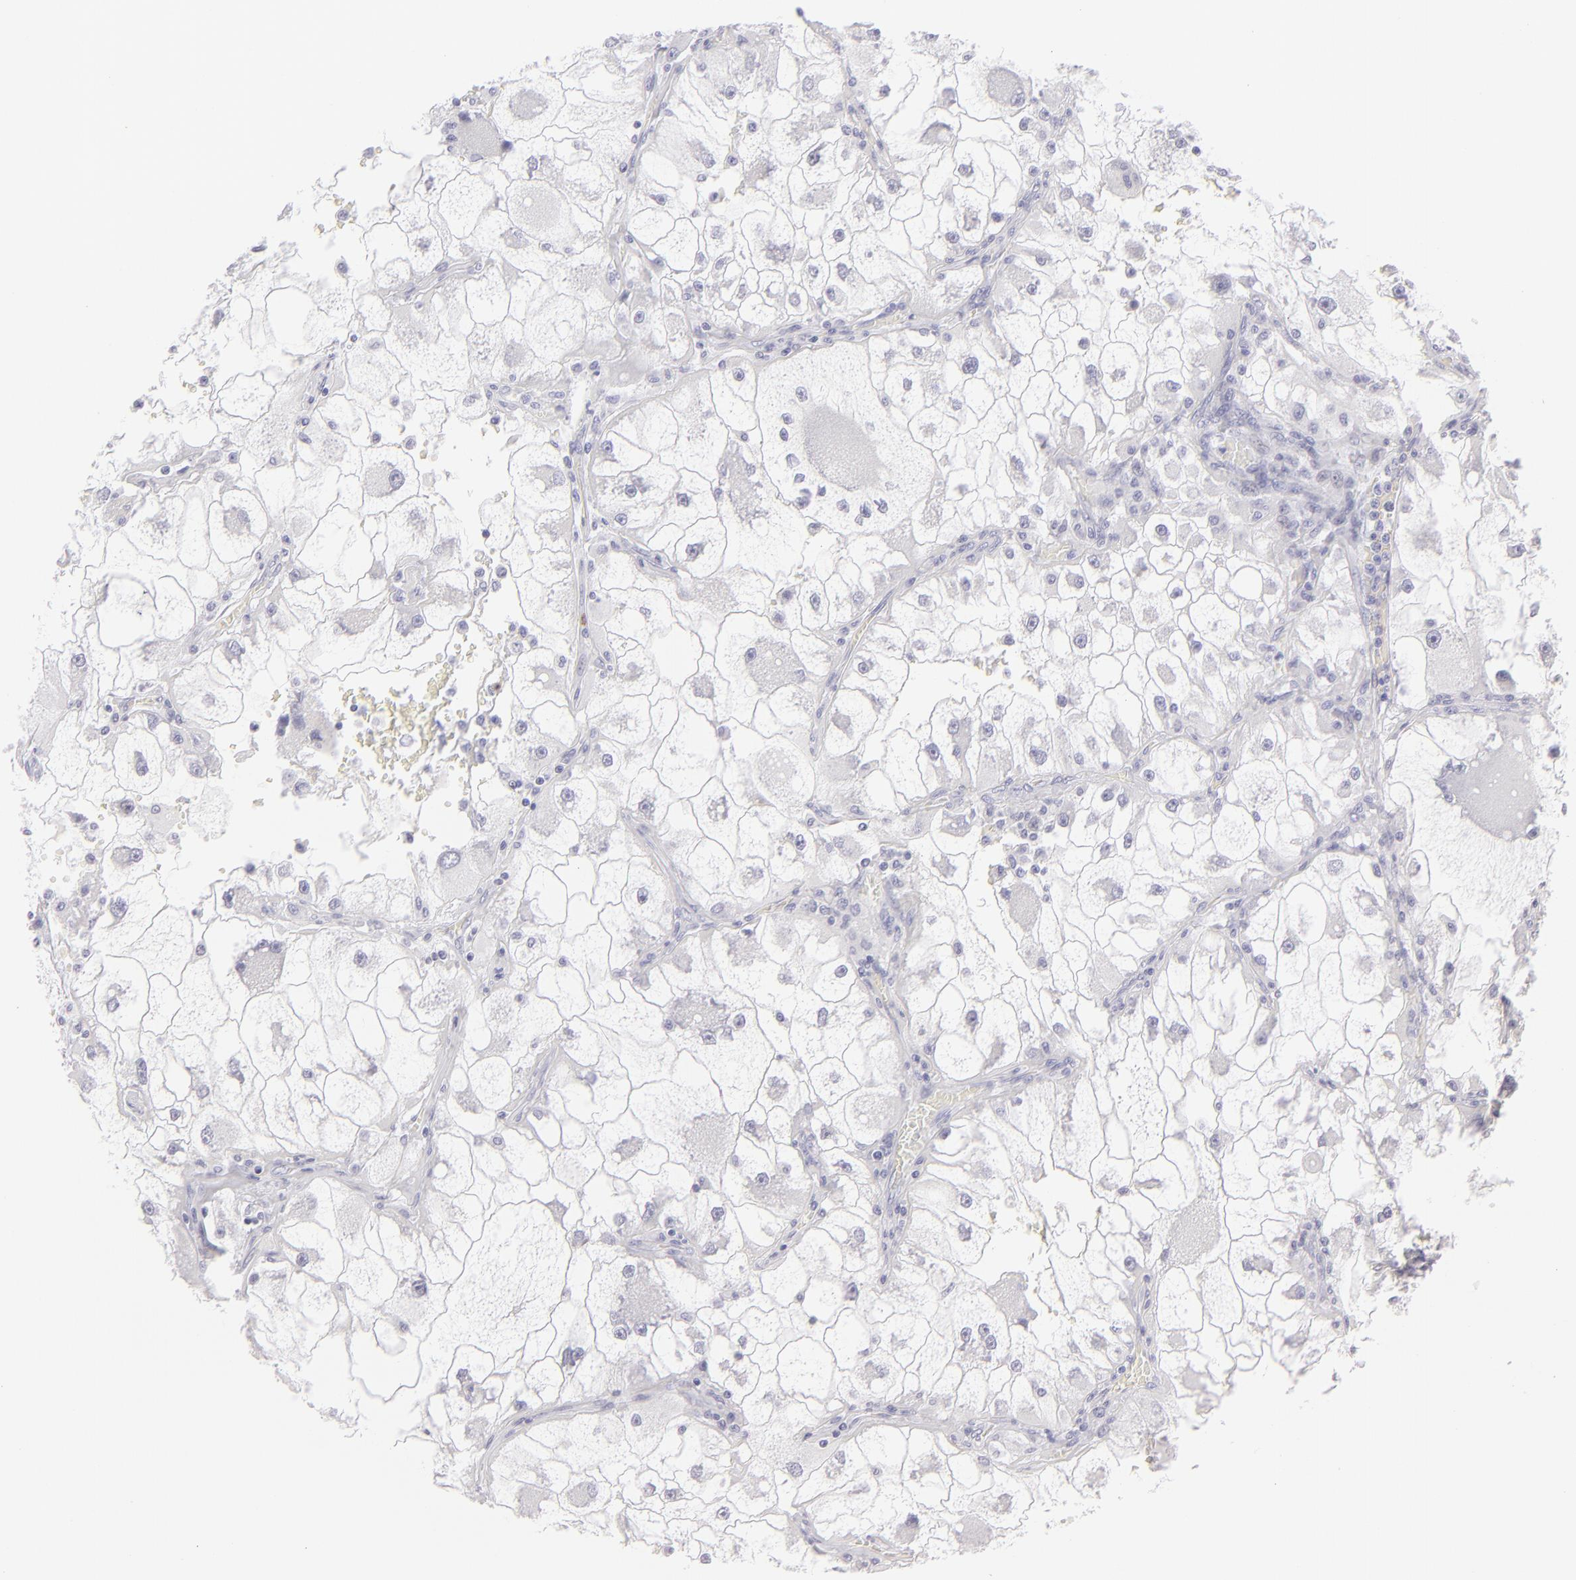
{"staining": {"intensity": "negative", "quantity": "none", "location": "none"}, "tissue": "renal cancer", "cell_type": "Tumor cells", "image_type": "cancer", "snomed": [{"axis": "morphology", "description": "Adenocarcinoma, NOS"}, {"axis": "topography", "description": "Kidney"}], "caption": "Human renal cancer stained for a protein using immunohistochemistry (IHC) demonstrates no expression in tumor cells.", "gene": "FCER2", "patient": {"sex": "female", "age": 73}}